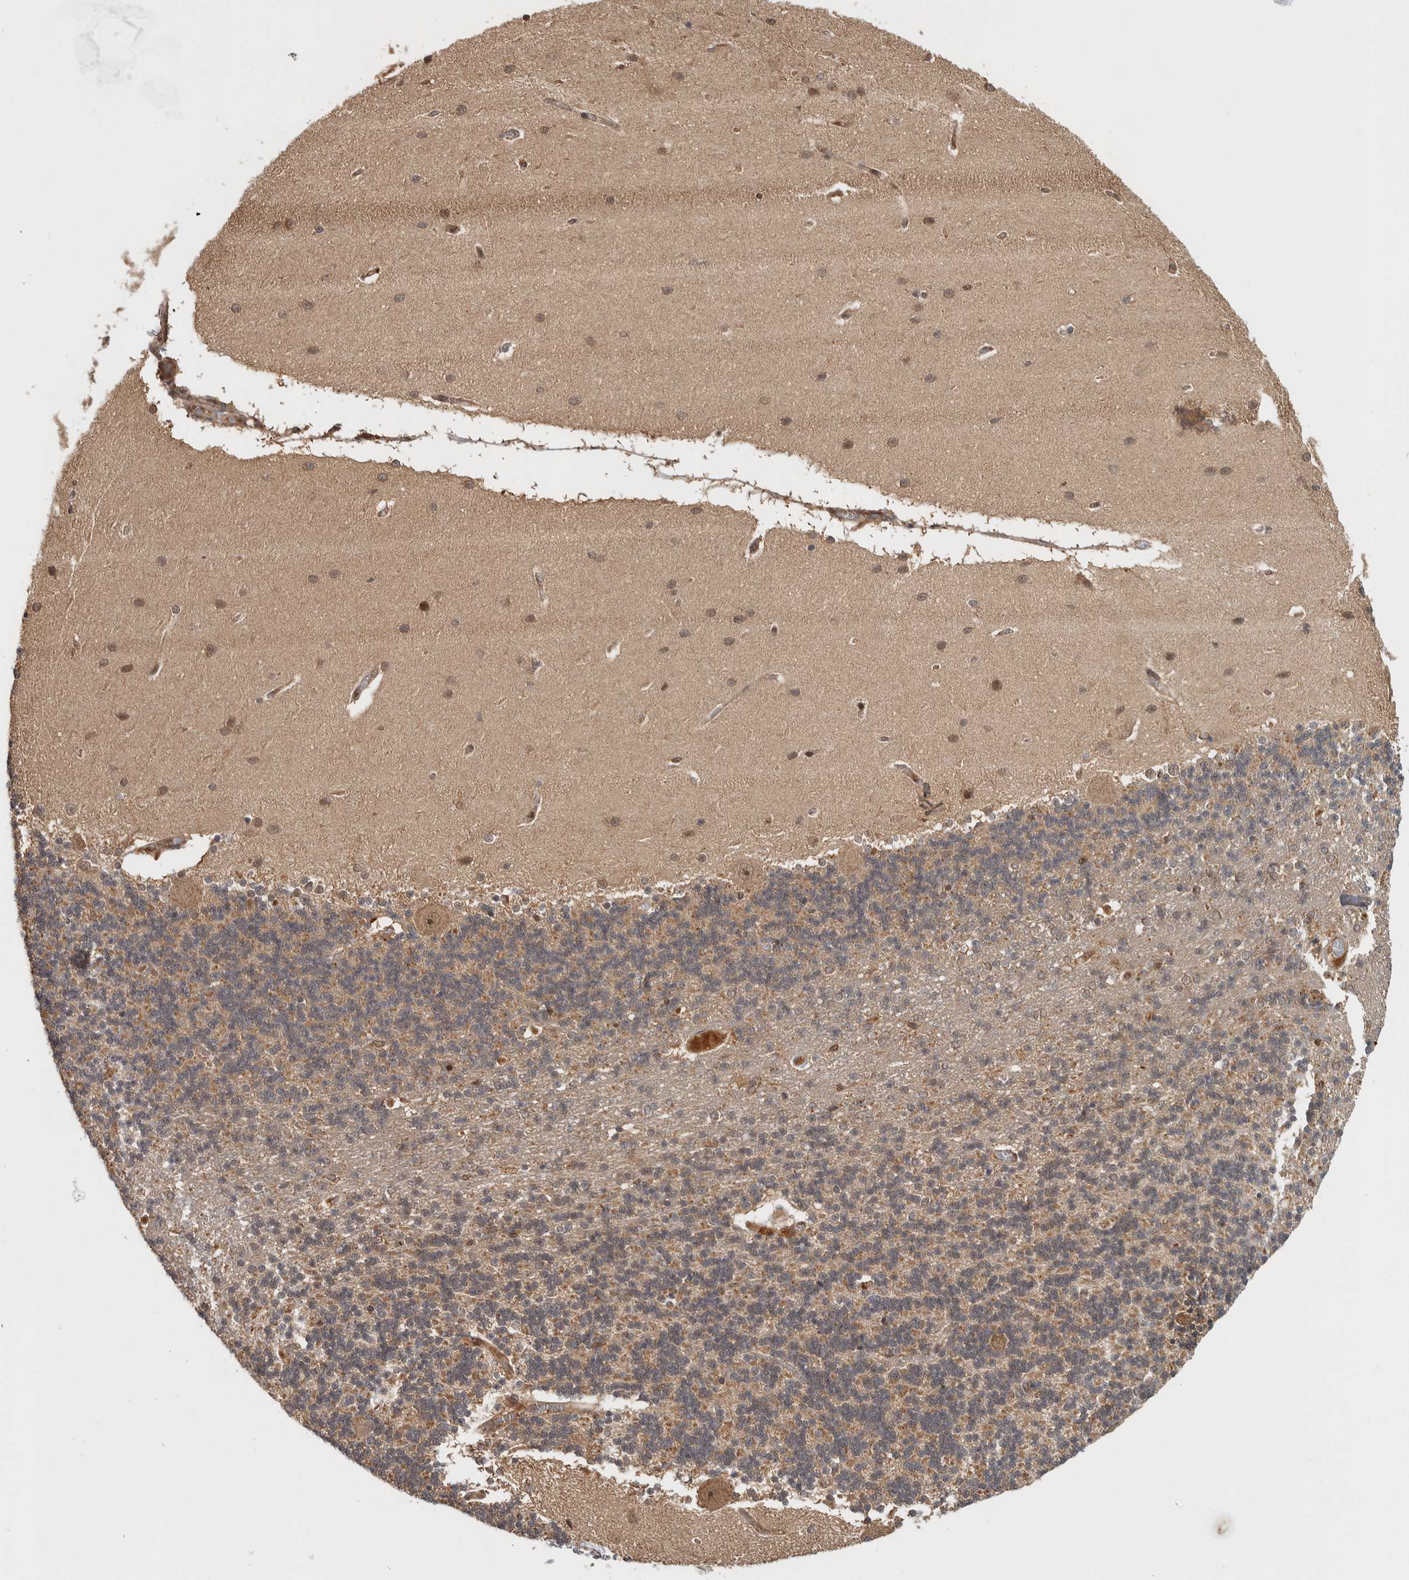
{"staining": {"intensity": "weak", "quantity": ">75%", "location": "cytoplasmic/membranous,nuclear"}, "tissue": "cerebellum", "cell_type": "Cells in granular layer", "image_type": "normal", "snomed": [{"axis": "morphology", "description": "Normal tissue, NOS"}, {"axis": "topography", "description": "Cerebellum"}], "caption": "High-power microscopy captured an immunohistochemistry image of unremarkable cerebellum, revealing weak cytoplasmic/membranous,nuclear positivity in about >75% of cells in granular layer.", "gene": "RPS6KA4", "patient": {"sex": "female", "age": 54}}